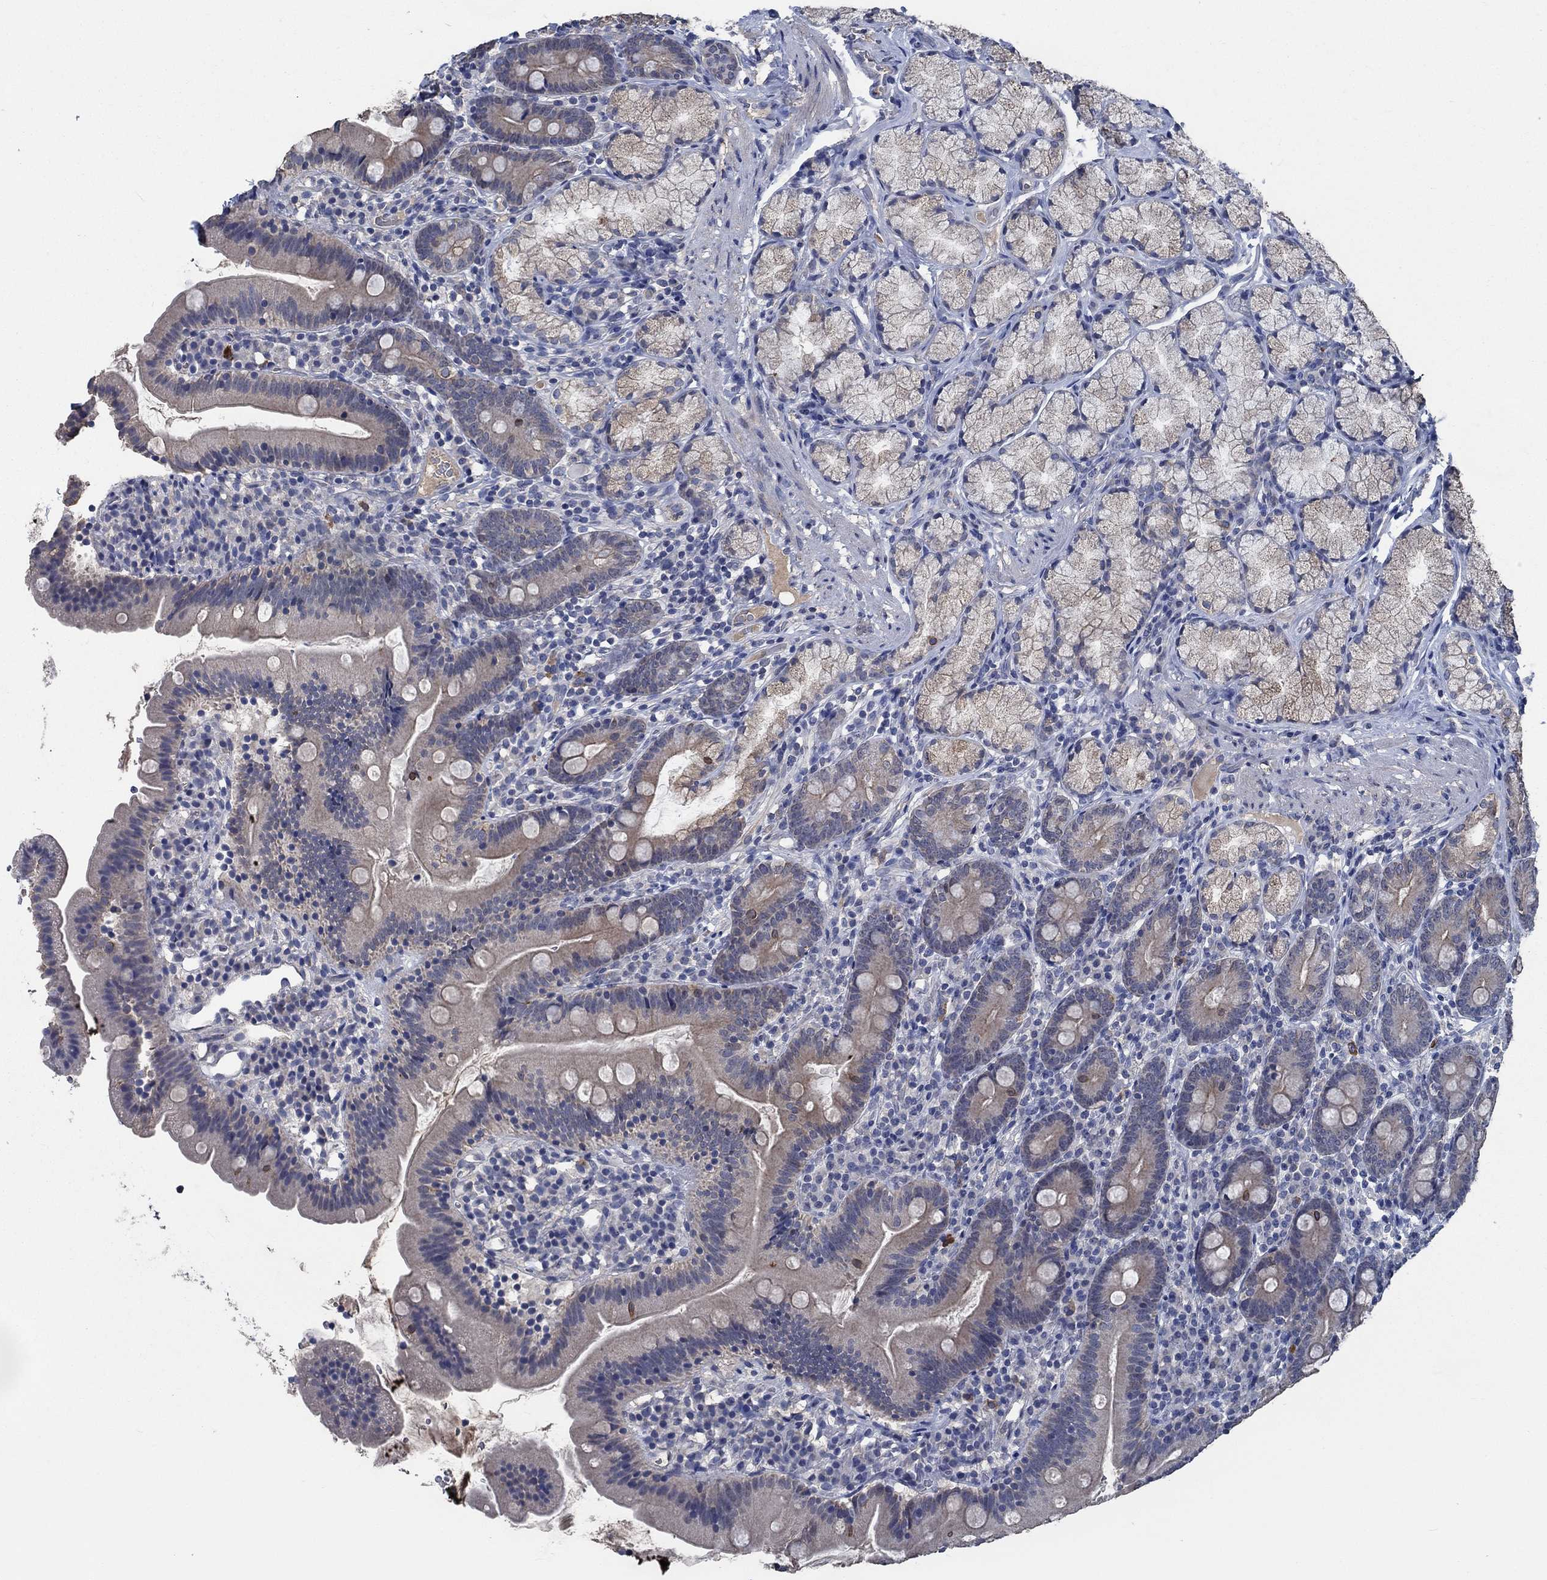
{"staining": {"intensity": "weak", "quantity": "<25%", "location": "cytoplasmic/membranous"}, "tissue": "duodenum", "cell_type": "Glandular cells", "image_type": "normal", "snomed": [{"axis": "morphology", "description": "Normal tissue, NOS"}, {"axis": "topography", "description": "Duodenum"}], "caption": "Immunohistochemical staining of benign duodenum displays no significant positivity in glandular cells.", "gene": "OBSCN", "patient": {"sex": "female", "age": 67}}